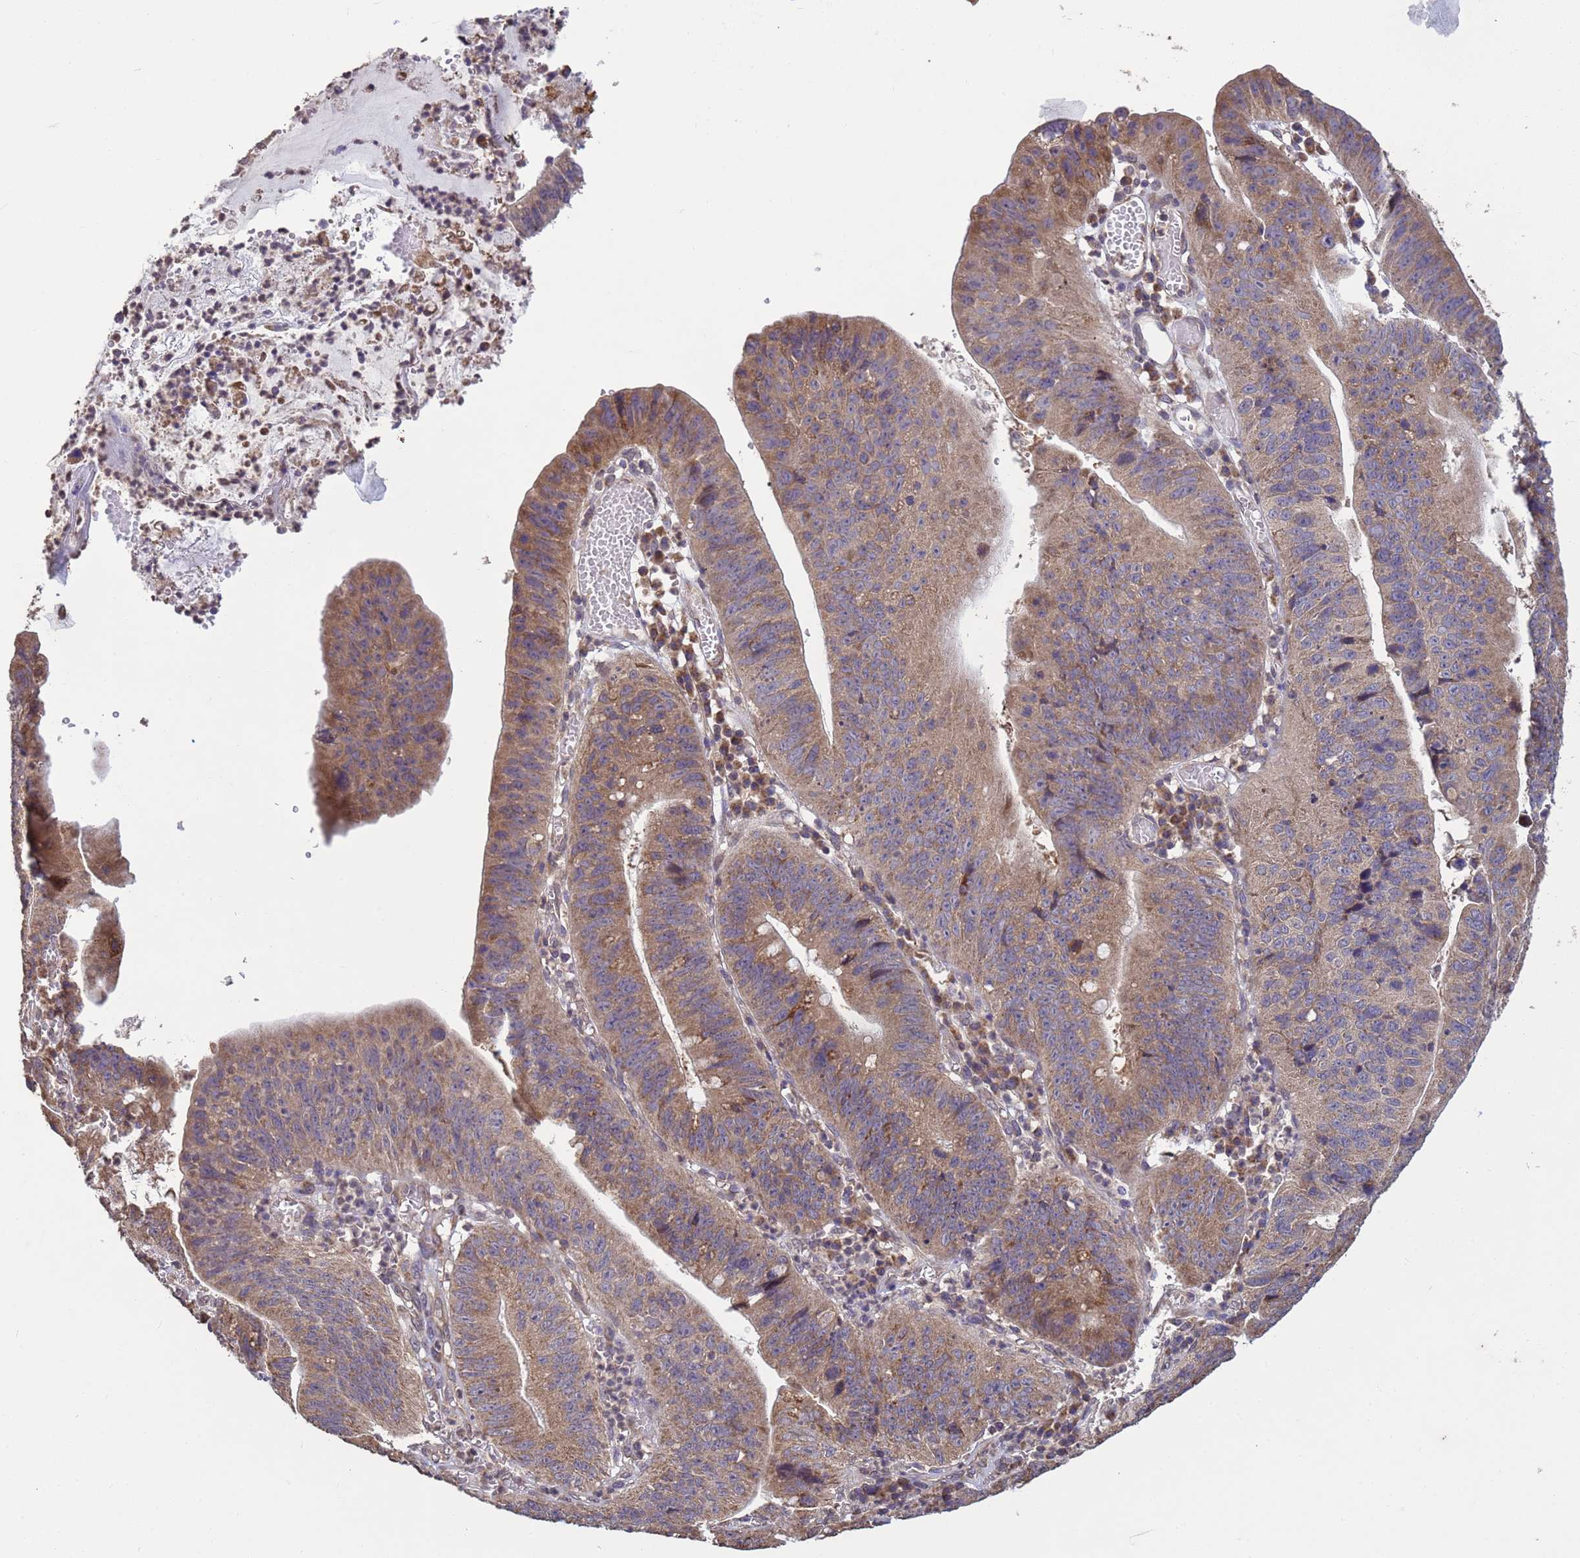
{"staining": {"intensity": "moderate", "quantity": ">75%", "location": "cytoplasmic/membranous"}, "tissue": "stomach cancer", "cell_type": "Tumor cells", "image_type": "cancer", "snomed": [{"axis": "morphology", "description": "Adenocarcinoma, NOS"}, {"axis": "topography", "description": "Stomach"}], "caption": "Protein staining of stomach cancer (adenocarcinoma) tissue demonstrates moderate cytoplasmic/membranous positivity in approximately >75% of tumor cells. Using DAB (brown) and hematoxylin (blue) stains, captured at high magnification using brightfield microscopy.", "gene": "P2RX7", "patient": {"sex": "male", "age": 59}}